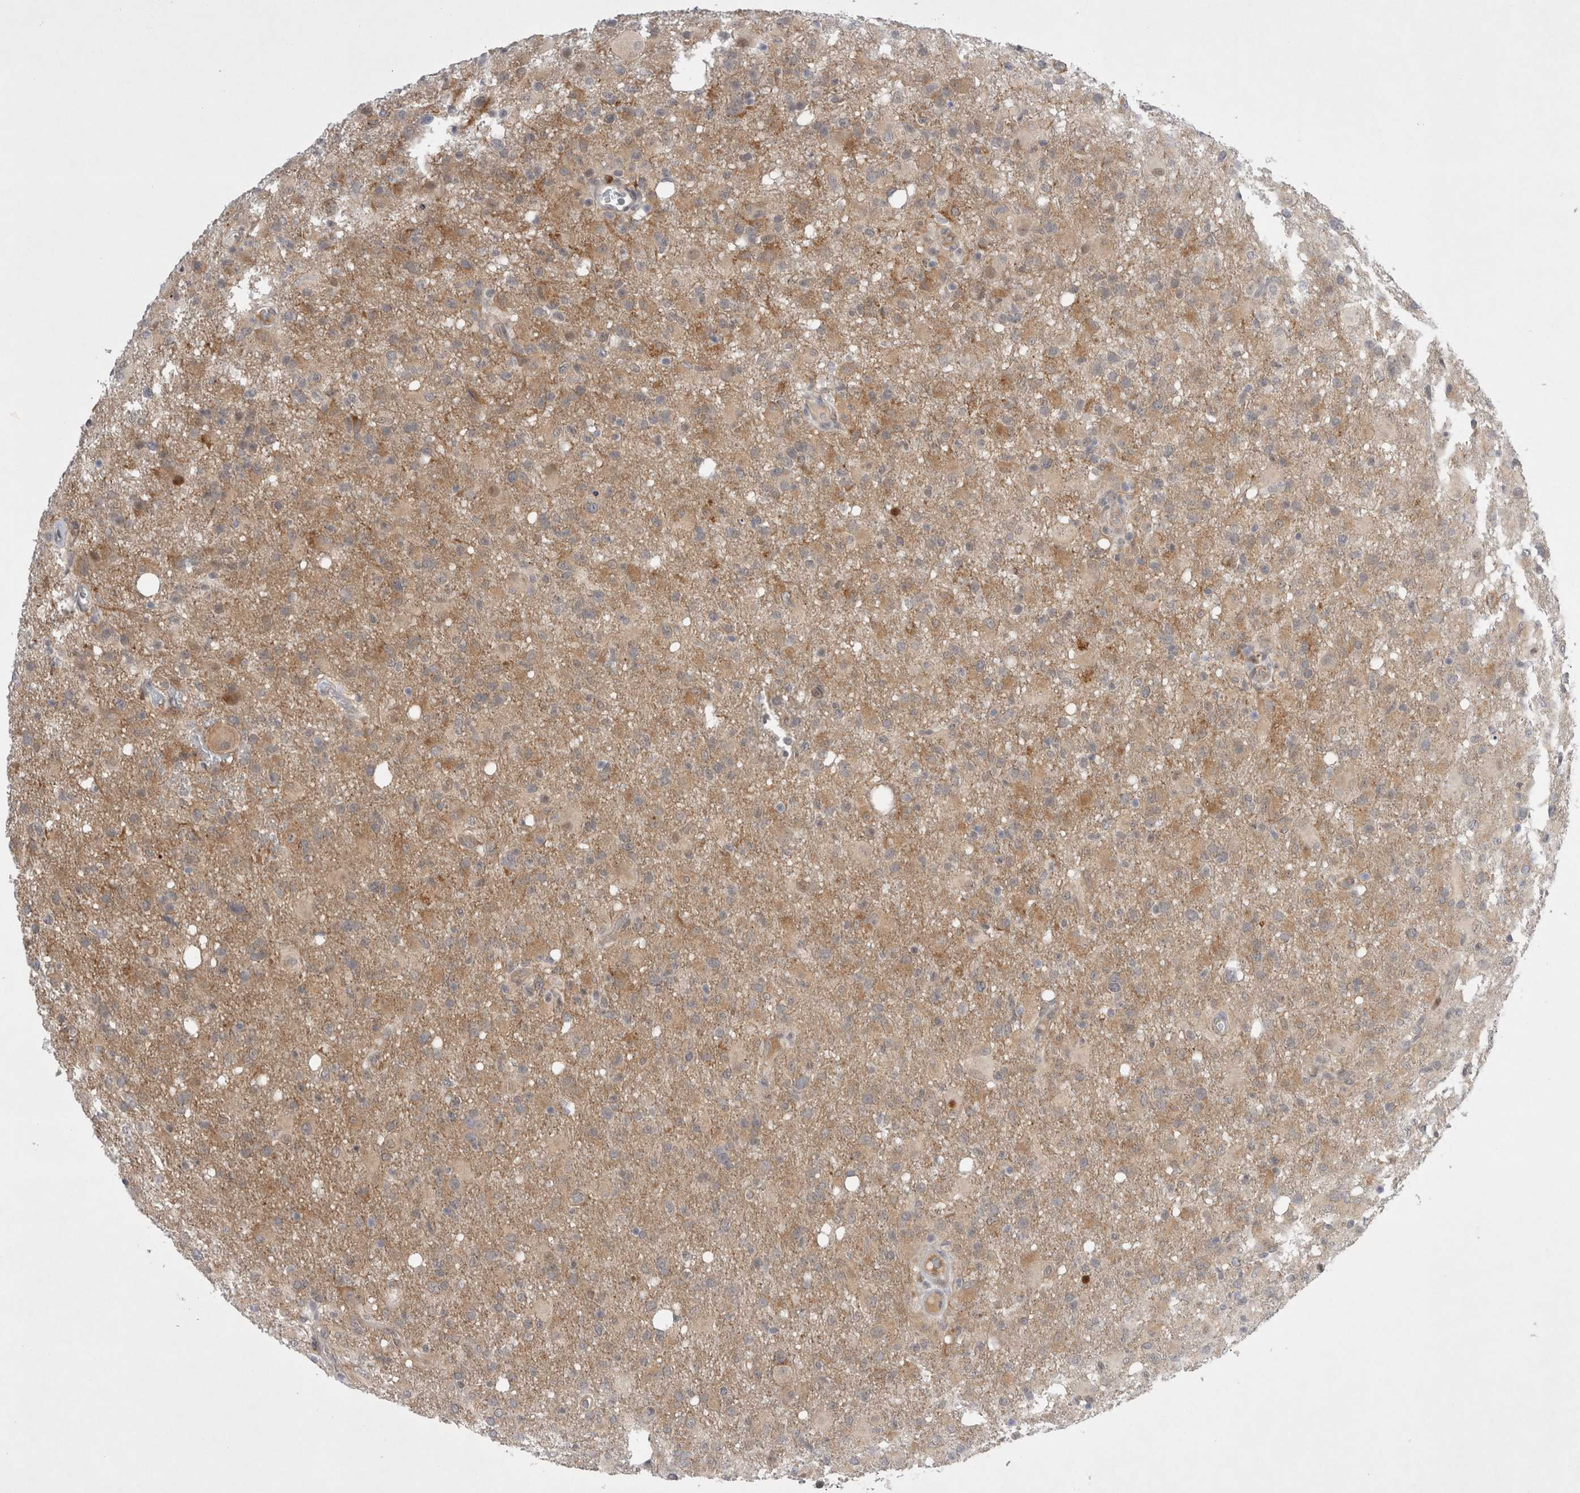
{"staining": {"intensity": "weak", "quantity": ">75%", "location": "cytoplasmic/membranous"}, "tissue": "glioma", "cell_type": "Tumor cells", "image_type": "cancer", "snomed": [{"axis": "morphology", "description": "Glioma, malignant, High grade"}, {"axis": "topography", "description": "Brain"}], "caption": "A low amount of weak cytoplasmic/membranous expression is identified in about >75% of tumor cells in glioma tissue. (Brightfield microscopy of DAB IHC at high magnification).", "gene": "WIPF2", "patient": {"sex": "female", "age": 57}}